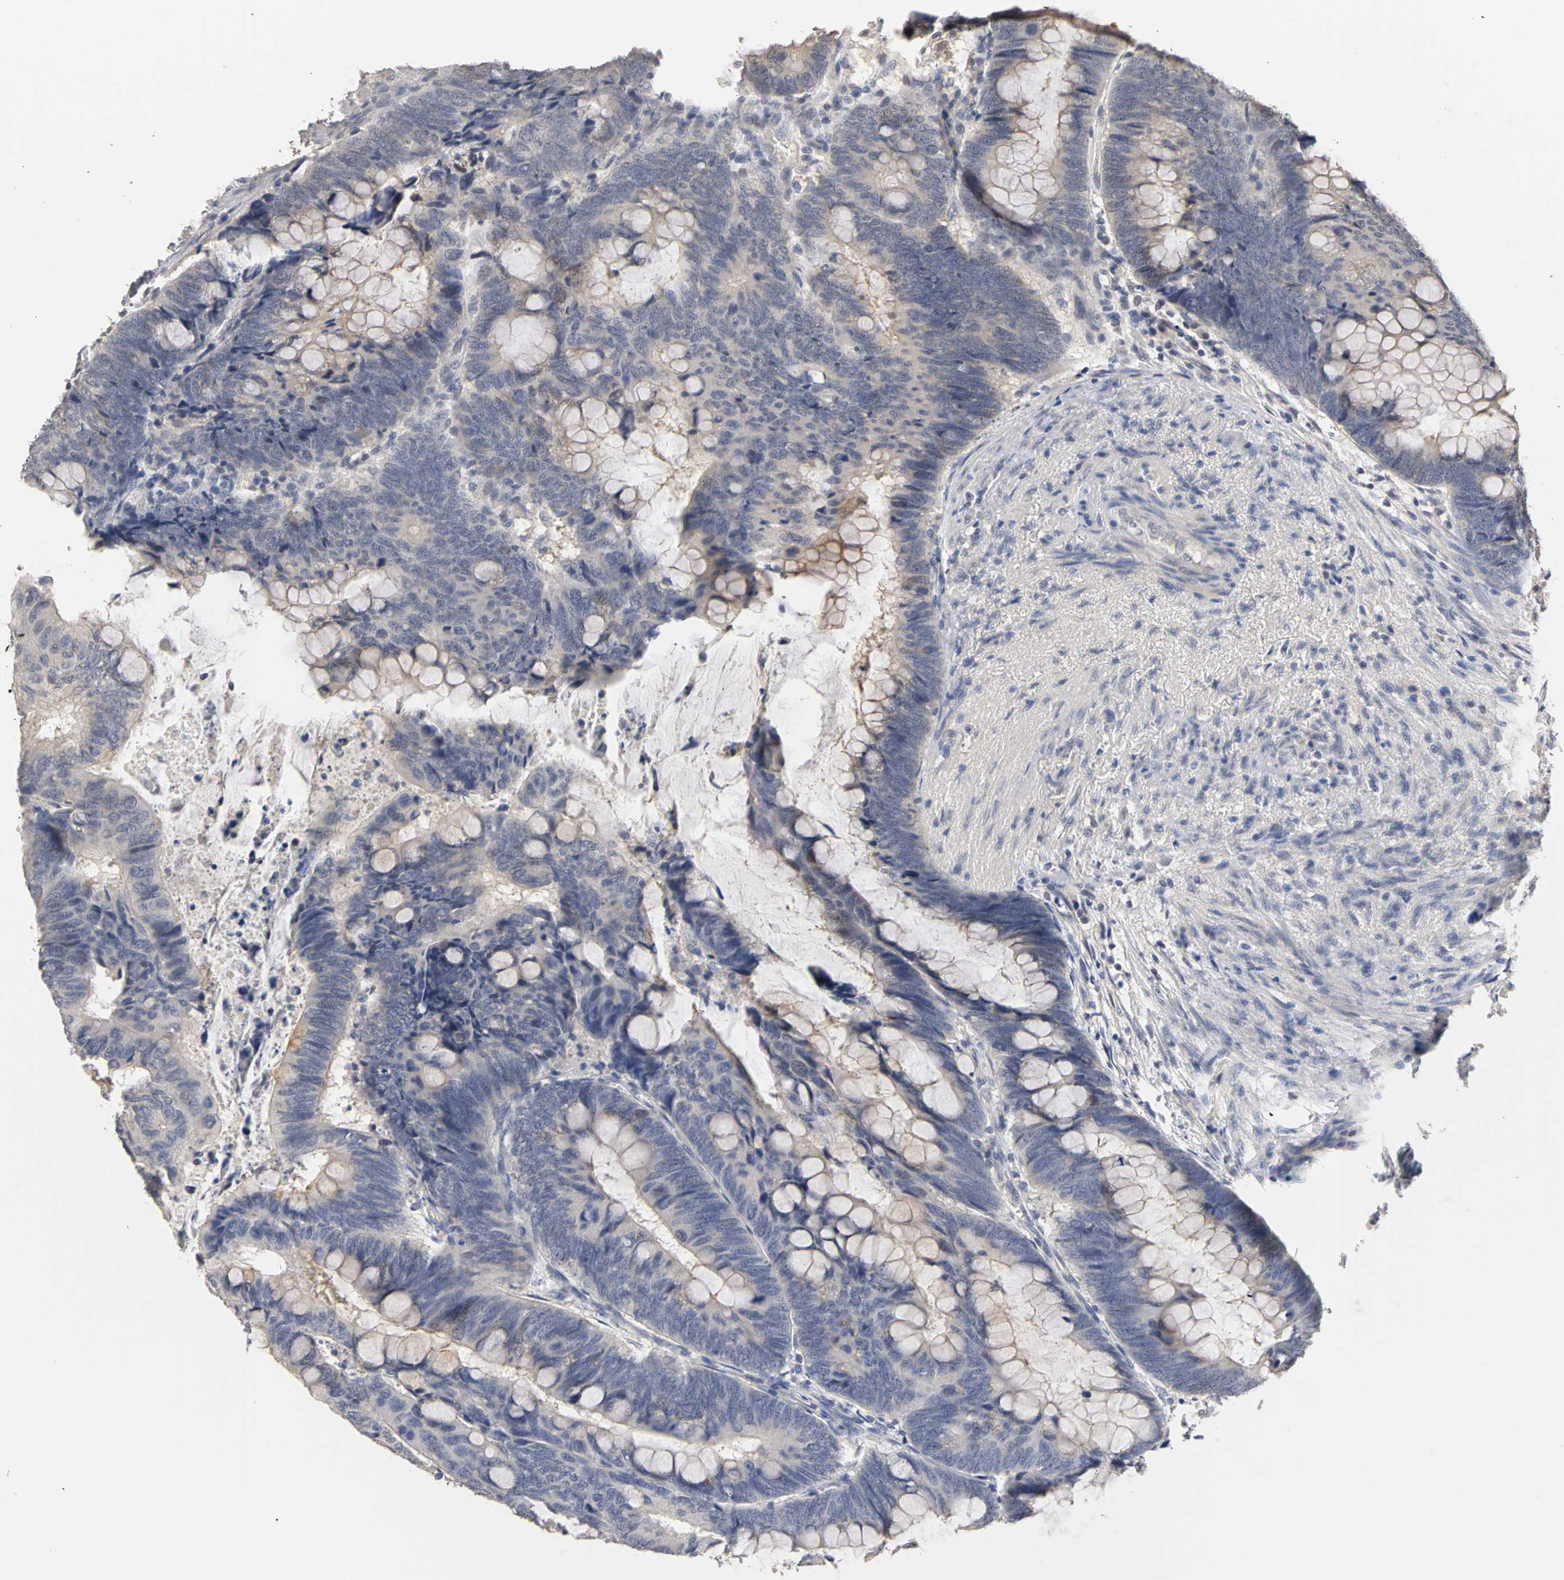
{"staining": {"intensity": "weak", "quantity": "<25%", "location": "cytoplasmic/membranous"}, "tissue": "colorectal cancer", "cell_type": "Tumor cells", "image_type": "cancer", "snomed": [{"axis": "morphology", "description": "Normal tissue, NOS"}, {"axis": "morphology", "description": "Adenocarcinoma, NOS"}, {"axis": "topography", "description": "Rectum"}, {"axis": "topography", "description": "Peripheral nerve tissue"}], "caption": "Immunohistochemistry image of neoplastic tissue: colorectal cancer (adenocarcinoma) stained with DAB shows no significant protein expression in tumor cells.", "gene": "PGR", "patient": {"sex": "male", "age": 92}}